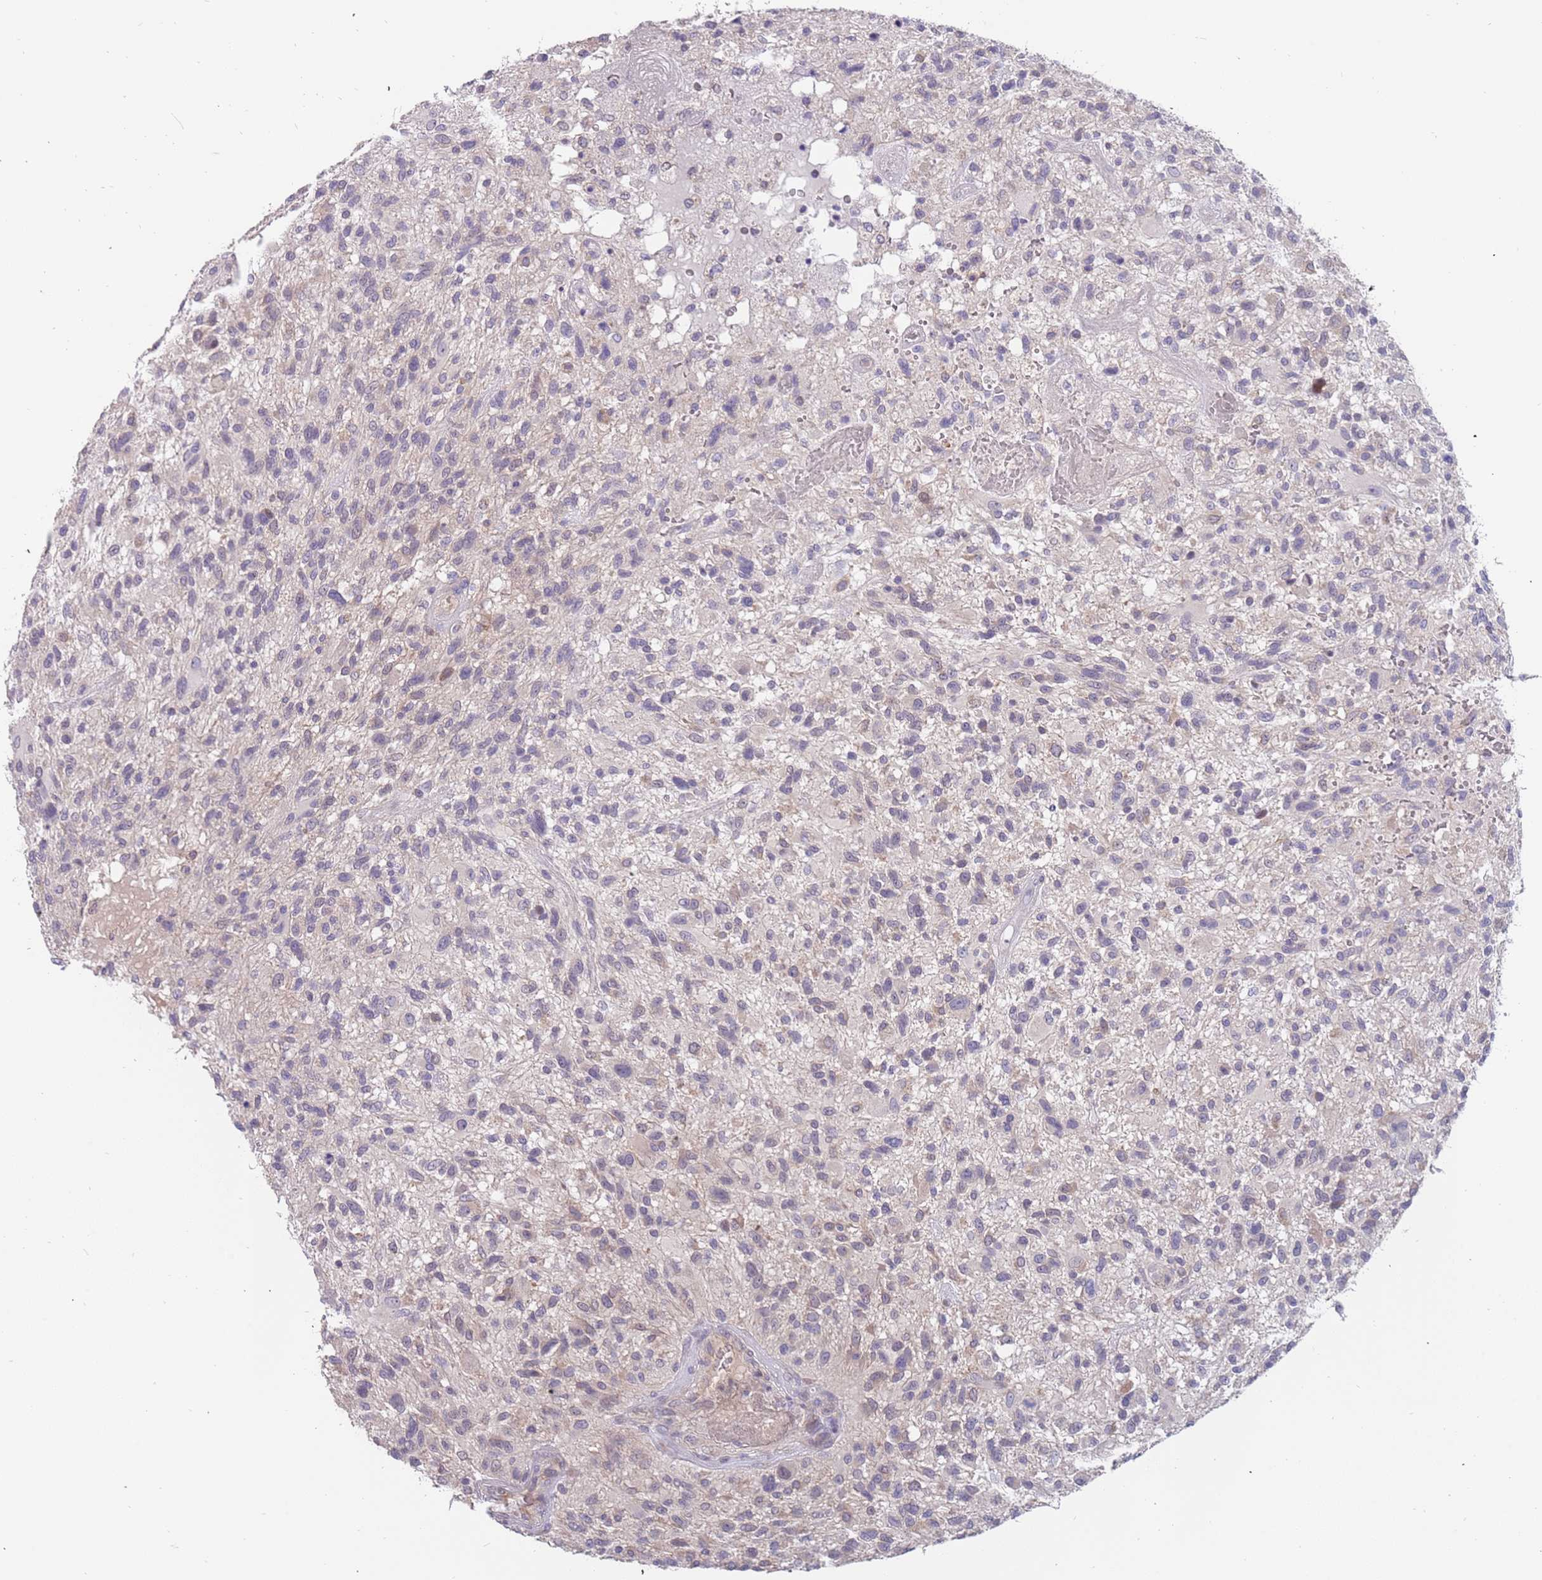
{"staining": {"intensity": "negative", "quantity": "none", "location": "none"}, "tissue": "glioma", "cell_type": "Tumor cells", "image_type": "cancer", "snomed": [{"axis": "morphology", "description": "Glioma, malignant, High grade"}, {"axis": "topography", "description": "Brain"}], "caption": "The histopathology image demonstrates no staining of tumor cells in glioma.", "gene": "ZNF746", "patient": {"sex": "male", "age": 47}}